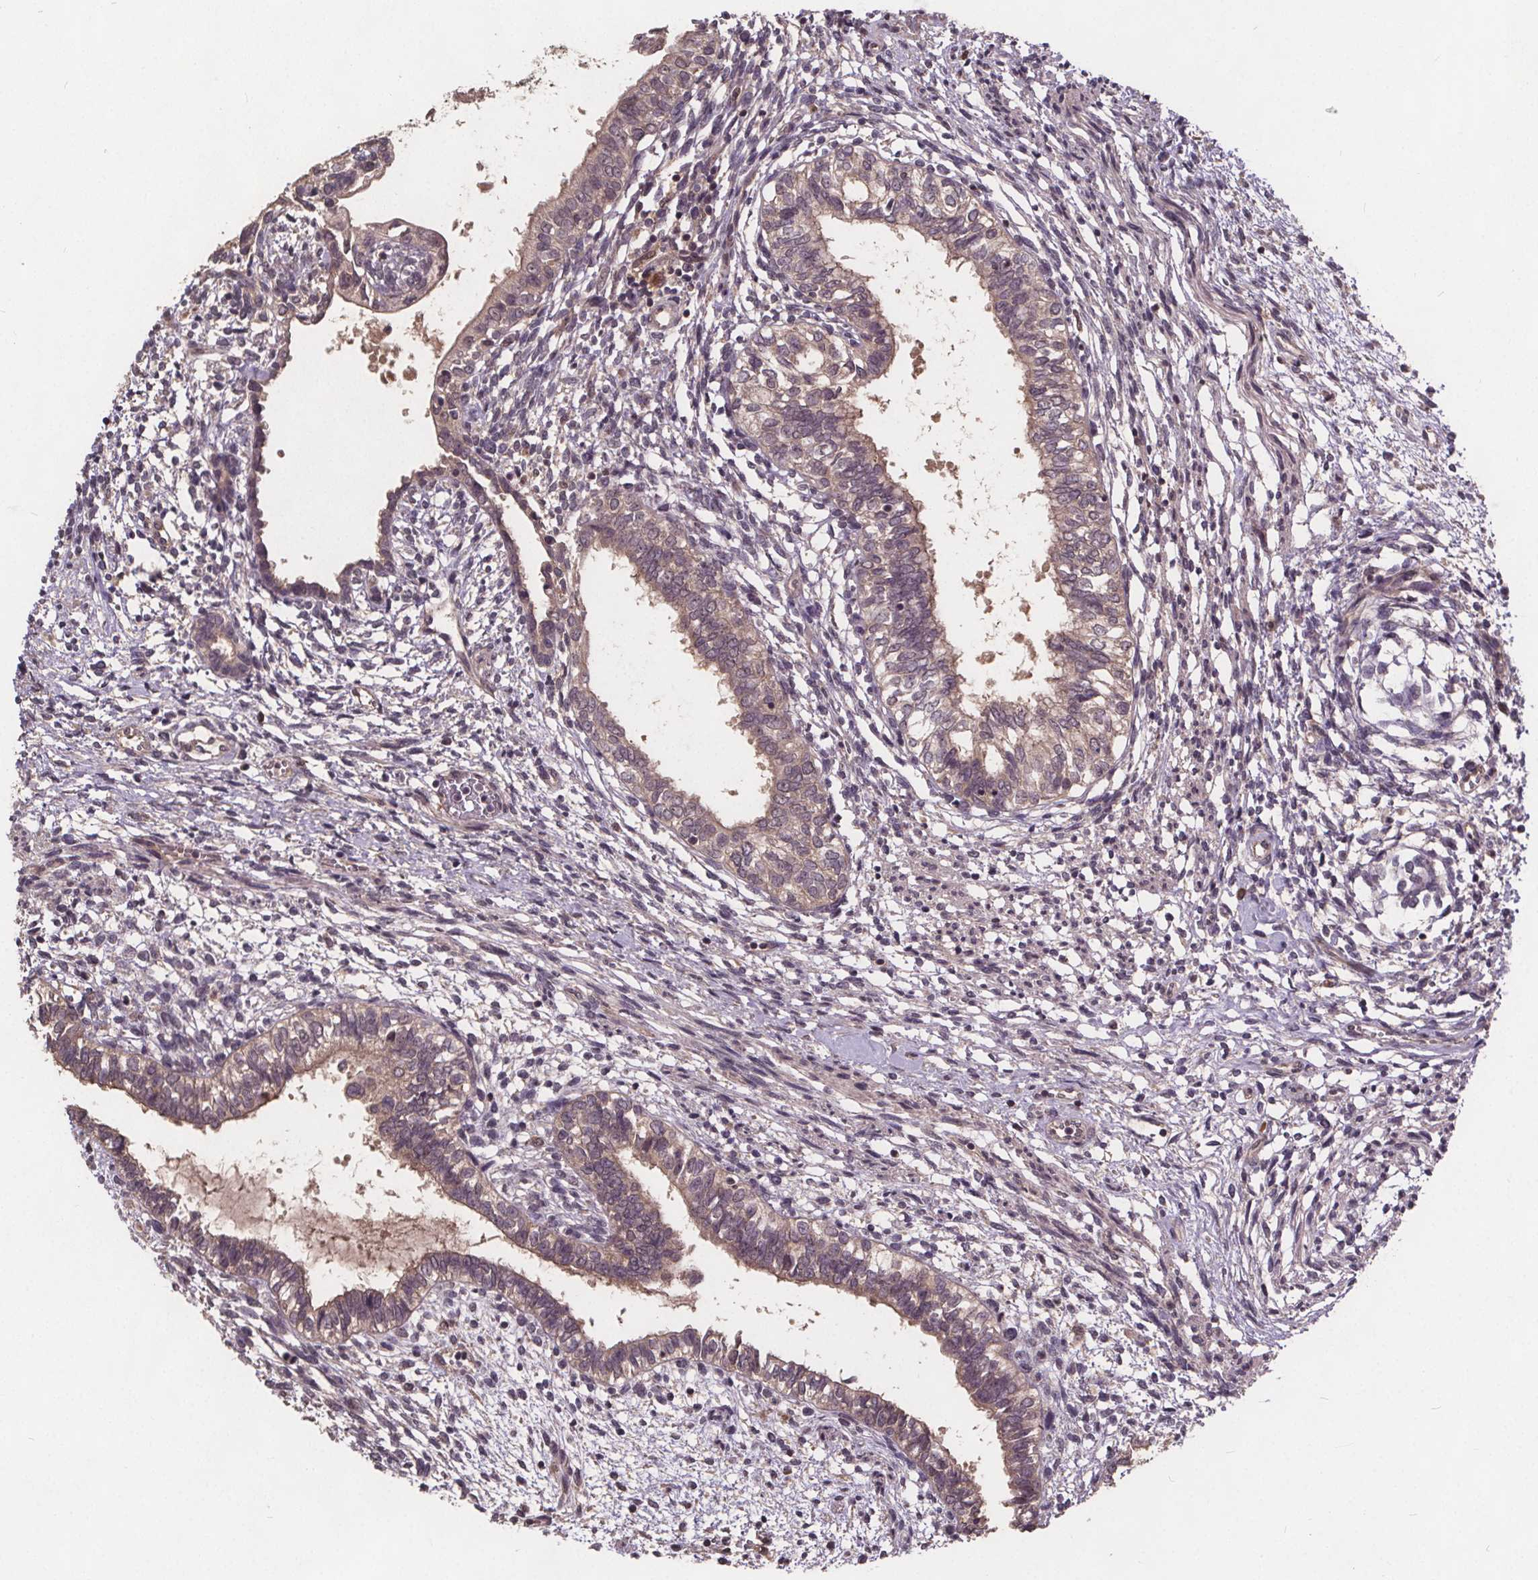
{"staining": {"intensity": "moderate", "quantity": "<25%", "location": "cytoplasmic/membranous"}, "tissue": "testis cancer", "cell_type": "Tumor cells", "image_type": "cancer", "snomed": [{"axis": "morphology", "description": "Carcinoma, Embryonal, NOS"}, {"axis": "topography", "description": "Testis"}], "caption": "A photomicrograph of human testis cancer stained for a protein demonstrates moderate cytoplasmic/membranous brown staining in tumor cells.", "gene": "USP9X", "patient": {"sex": "male", "age": 37}}